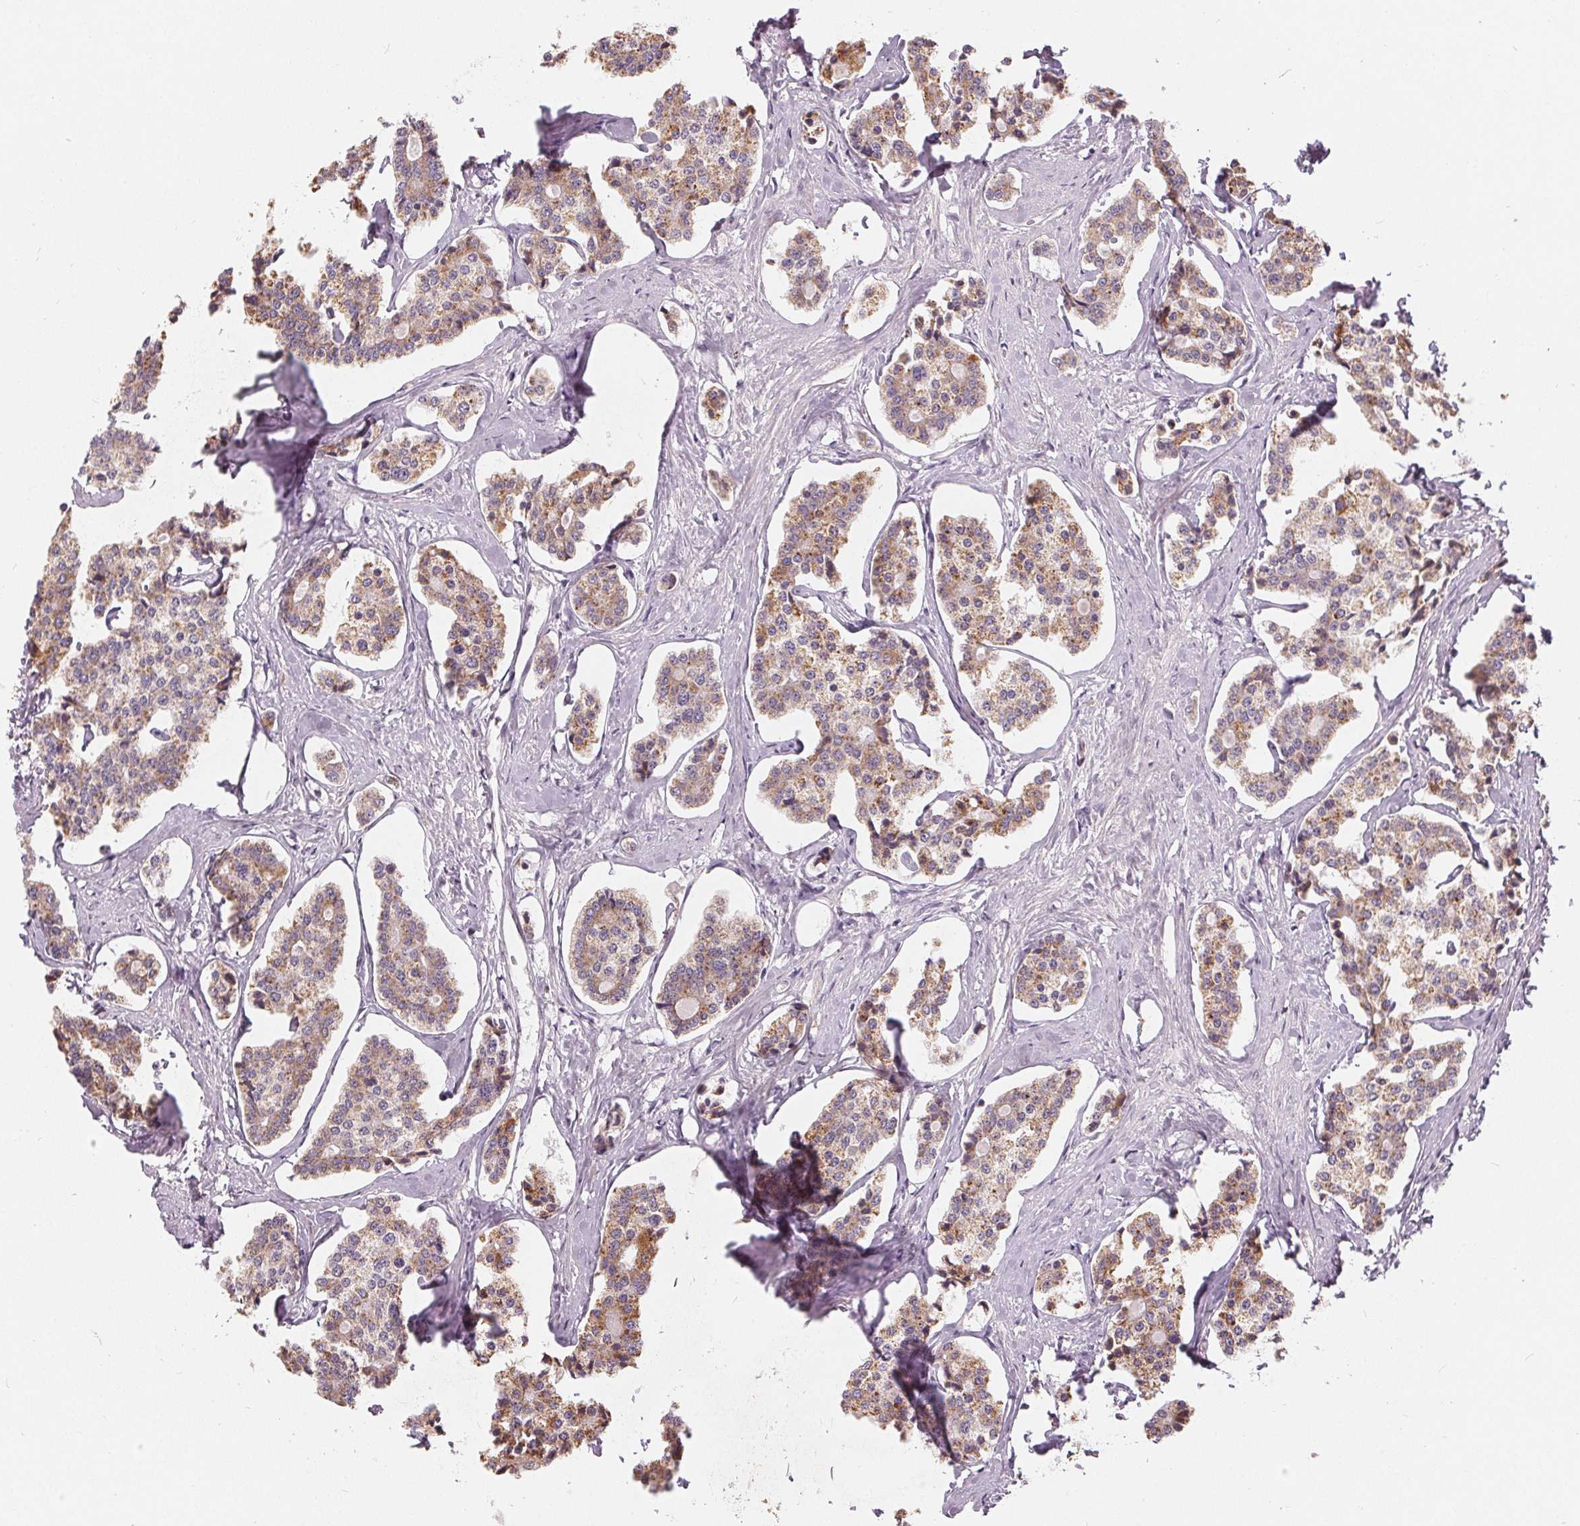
{"staining": {"intensity": "moderate", "quantity": "25%-75%", "location": "cytoplasmic/membranous"}, "tissue": "carcinoid", "cell_type": "Tumor cells", "image_type": "cancer", "snomed": [{"axis": "morphology", "description": "Carcinoid, malignant, NOS"}, {"axis": "topography", "description": "Small intestine"}], "caption": "Protein analysis of carcinoid tissue reveals moderate cytoplasmic/membranous positivity in approximately 25%-75% of tumor cells.", "gene": "TRIM60", "patient": {"sex": "female", "age": 65}}